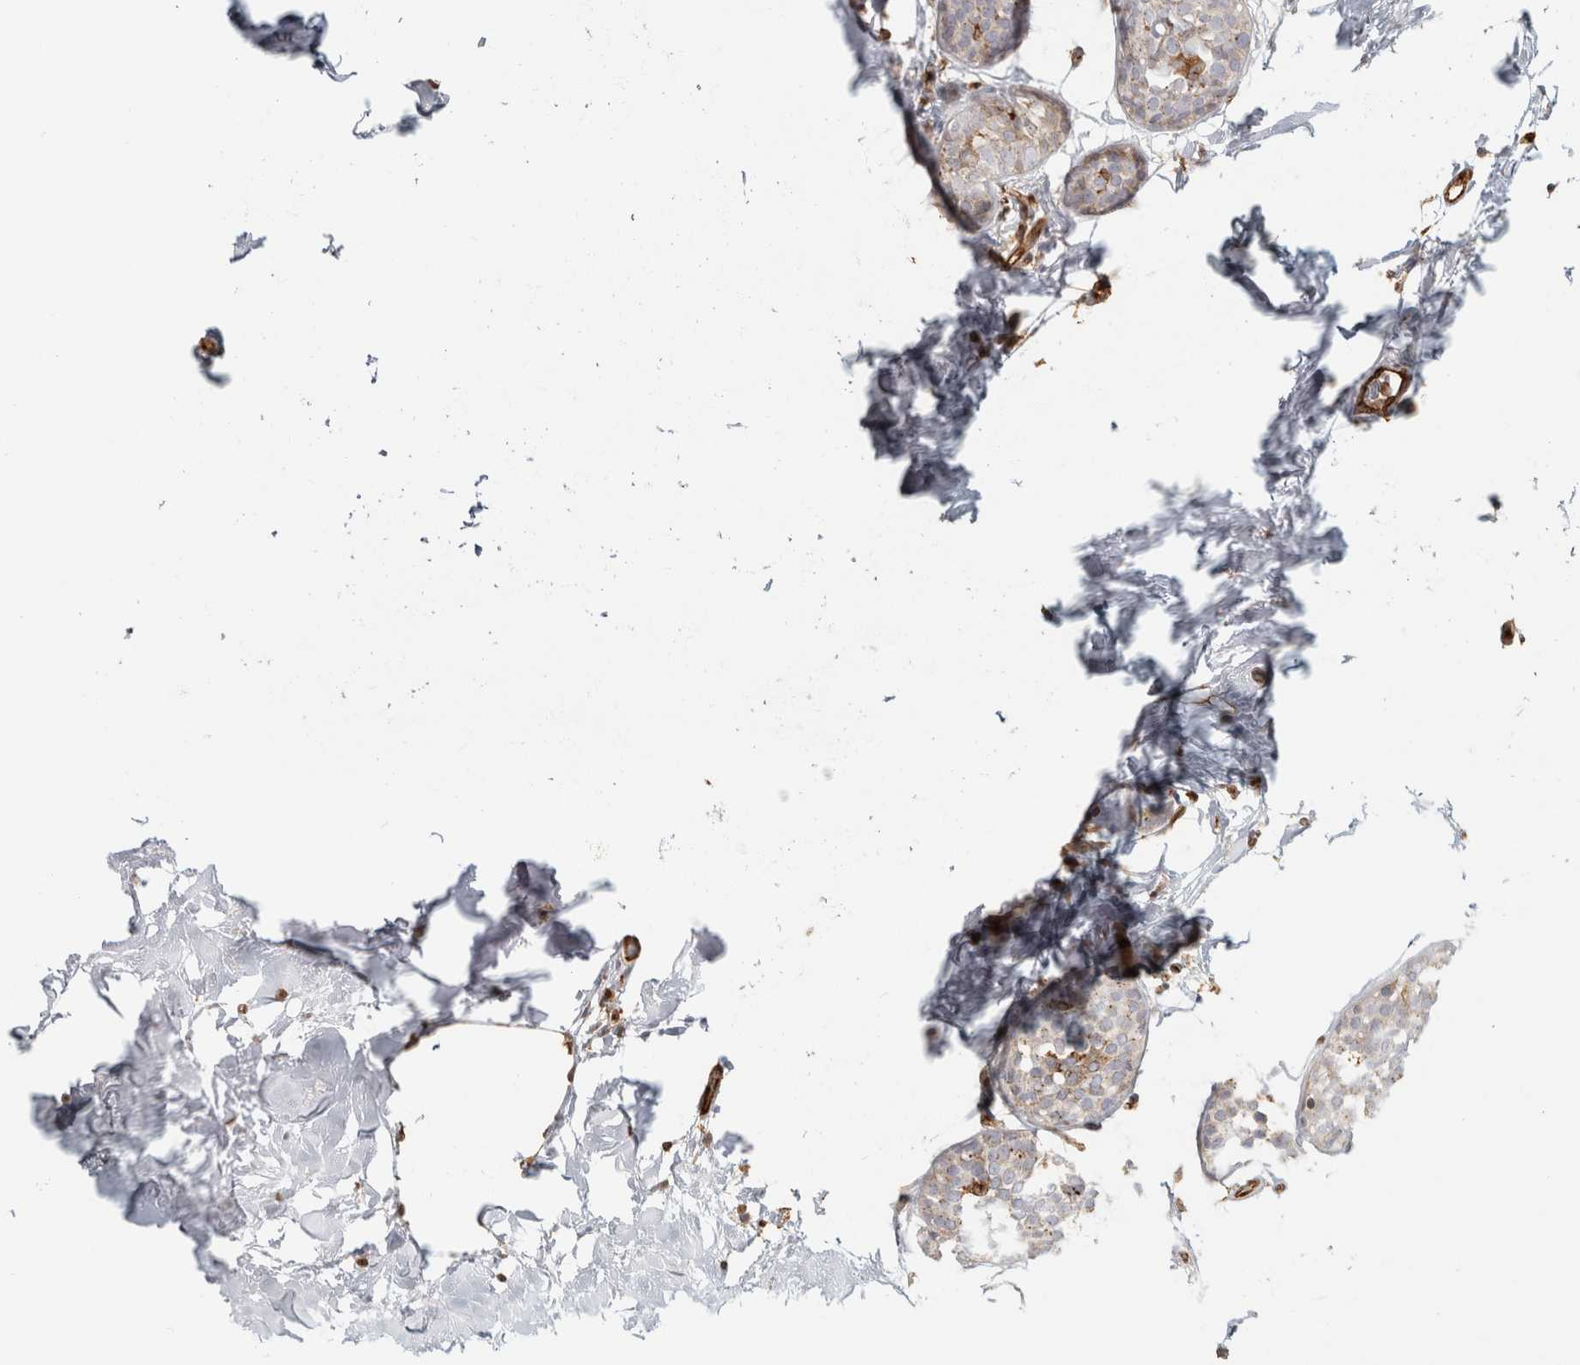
{"staining": {"intensity": "moderate", "quantity": "<25%", "location": "cytoplasmic/membranous"}, "tissue": "breast cancer", "cell_type": "Tumor cells", "image_type": "cancer", "snomed": [{"axis": "morphology", "description": "Duct carcinoma"}, {"axis": "topography", "description": "Breast"}], "caption": "Immunohistochemistry of intraductal carcinoma (breast) reveals low levels of moderate cytoplasmic/membranous expression in approximately <25% of tumor cells.", "gene": "HLA-E", "patient": {"sex": "female", "age": 55}}